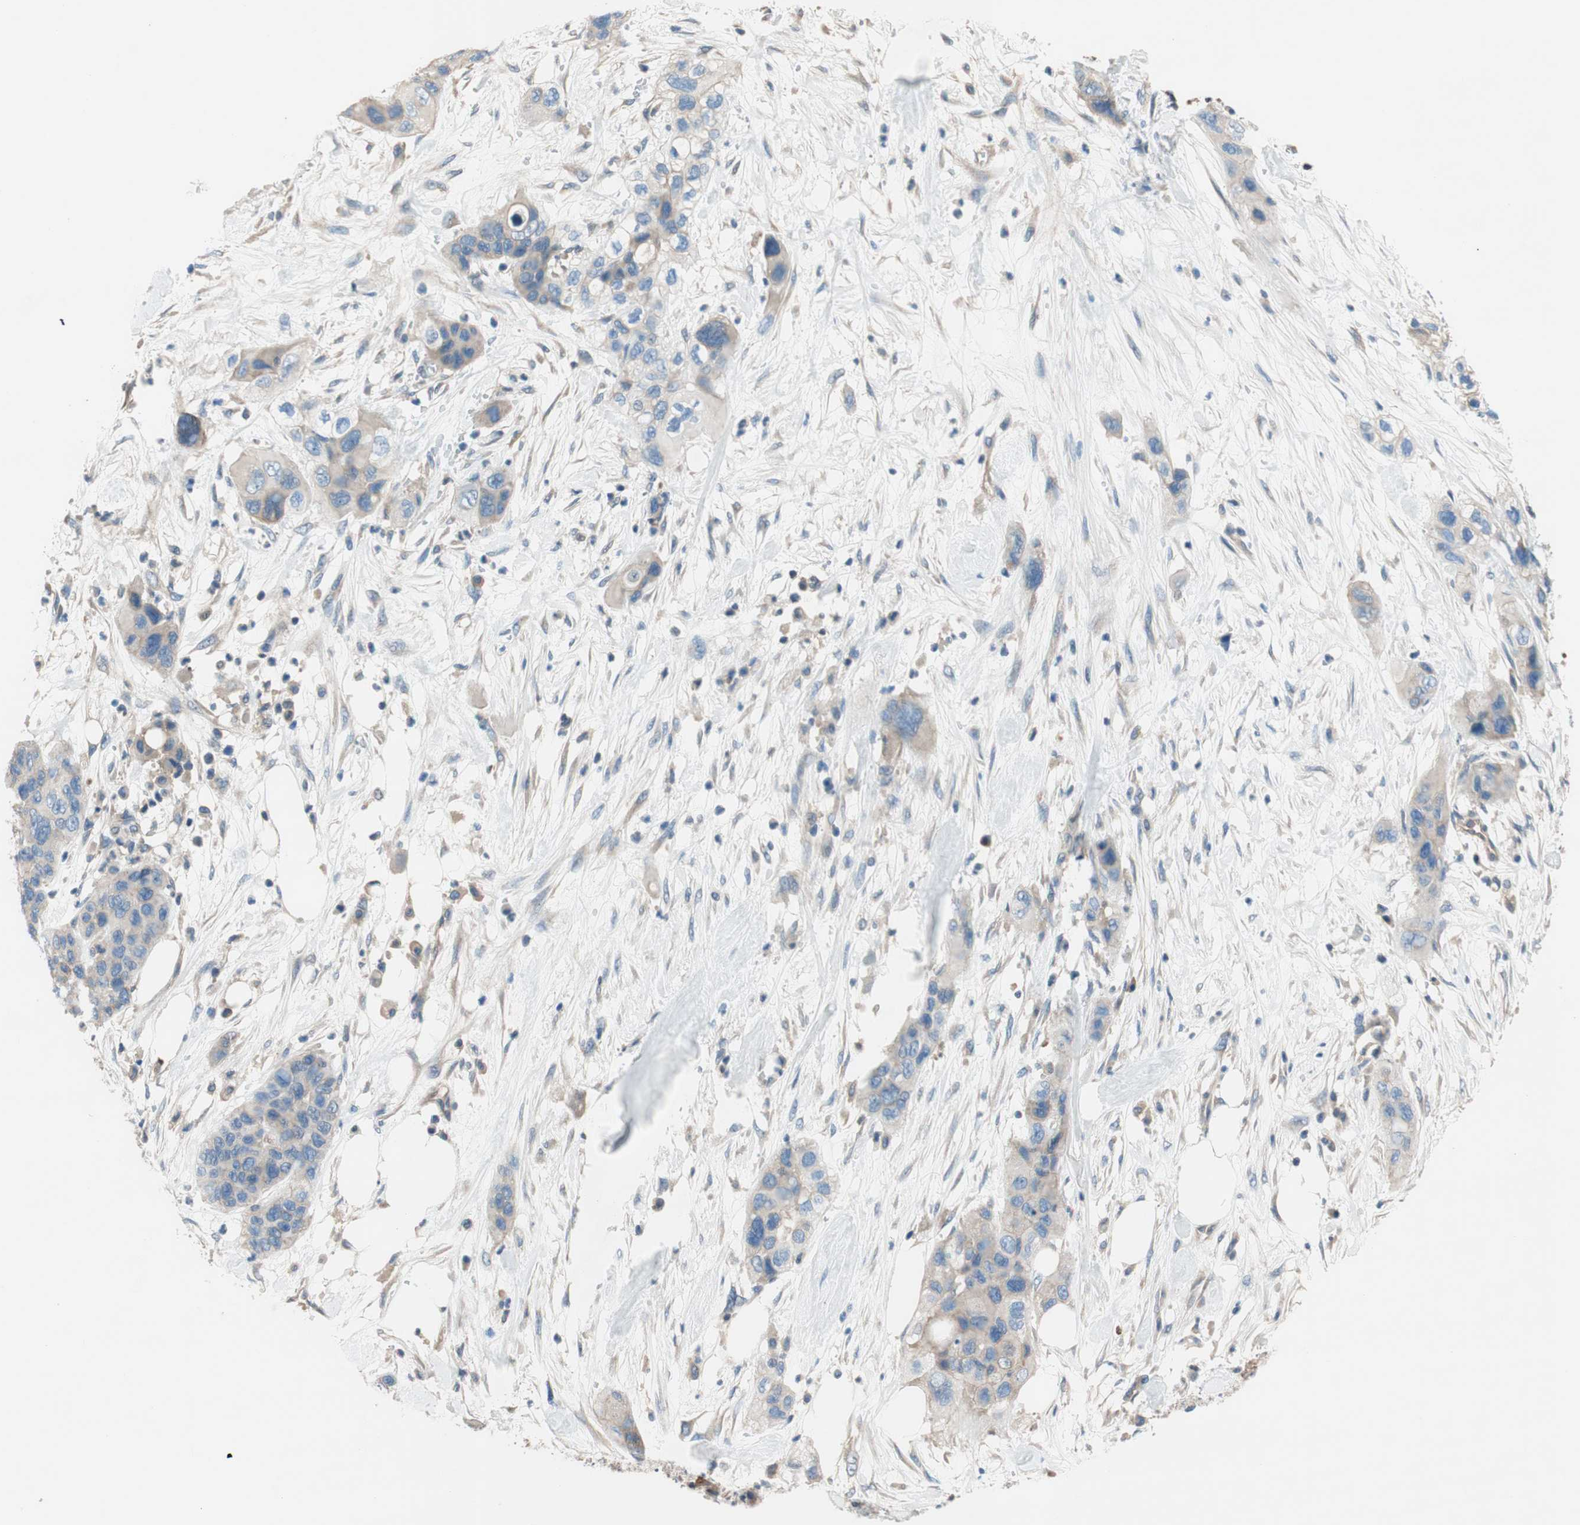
{"staining": {"intensity": "weak", "quantity": ">75%", "location": "cytoplasmic/membranous"}, "tissue": "pancreatic cancer", "cell_type": "Tumor cells", "image_type": "cancer", "snomed": [{"axis": "morphology", "description": "Adenocarcinoma, NOS"}, {"axis": "topography", "description": "Pancreas"}], "caption": "Brown immunohistochemical staining in pancreatic cancer demonstrates weak cytoplasmic/membranous expression in about >75% of tumor cells. (Brightfield microscopy of DAB IHC at high magnification).", "gene": "CALML3", "patient": {"sex": "female", "age": 71}}